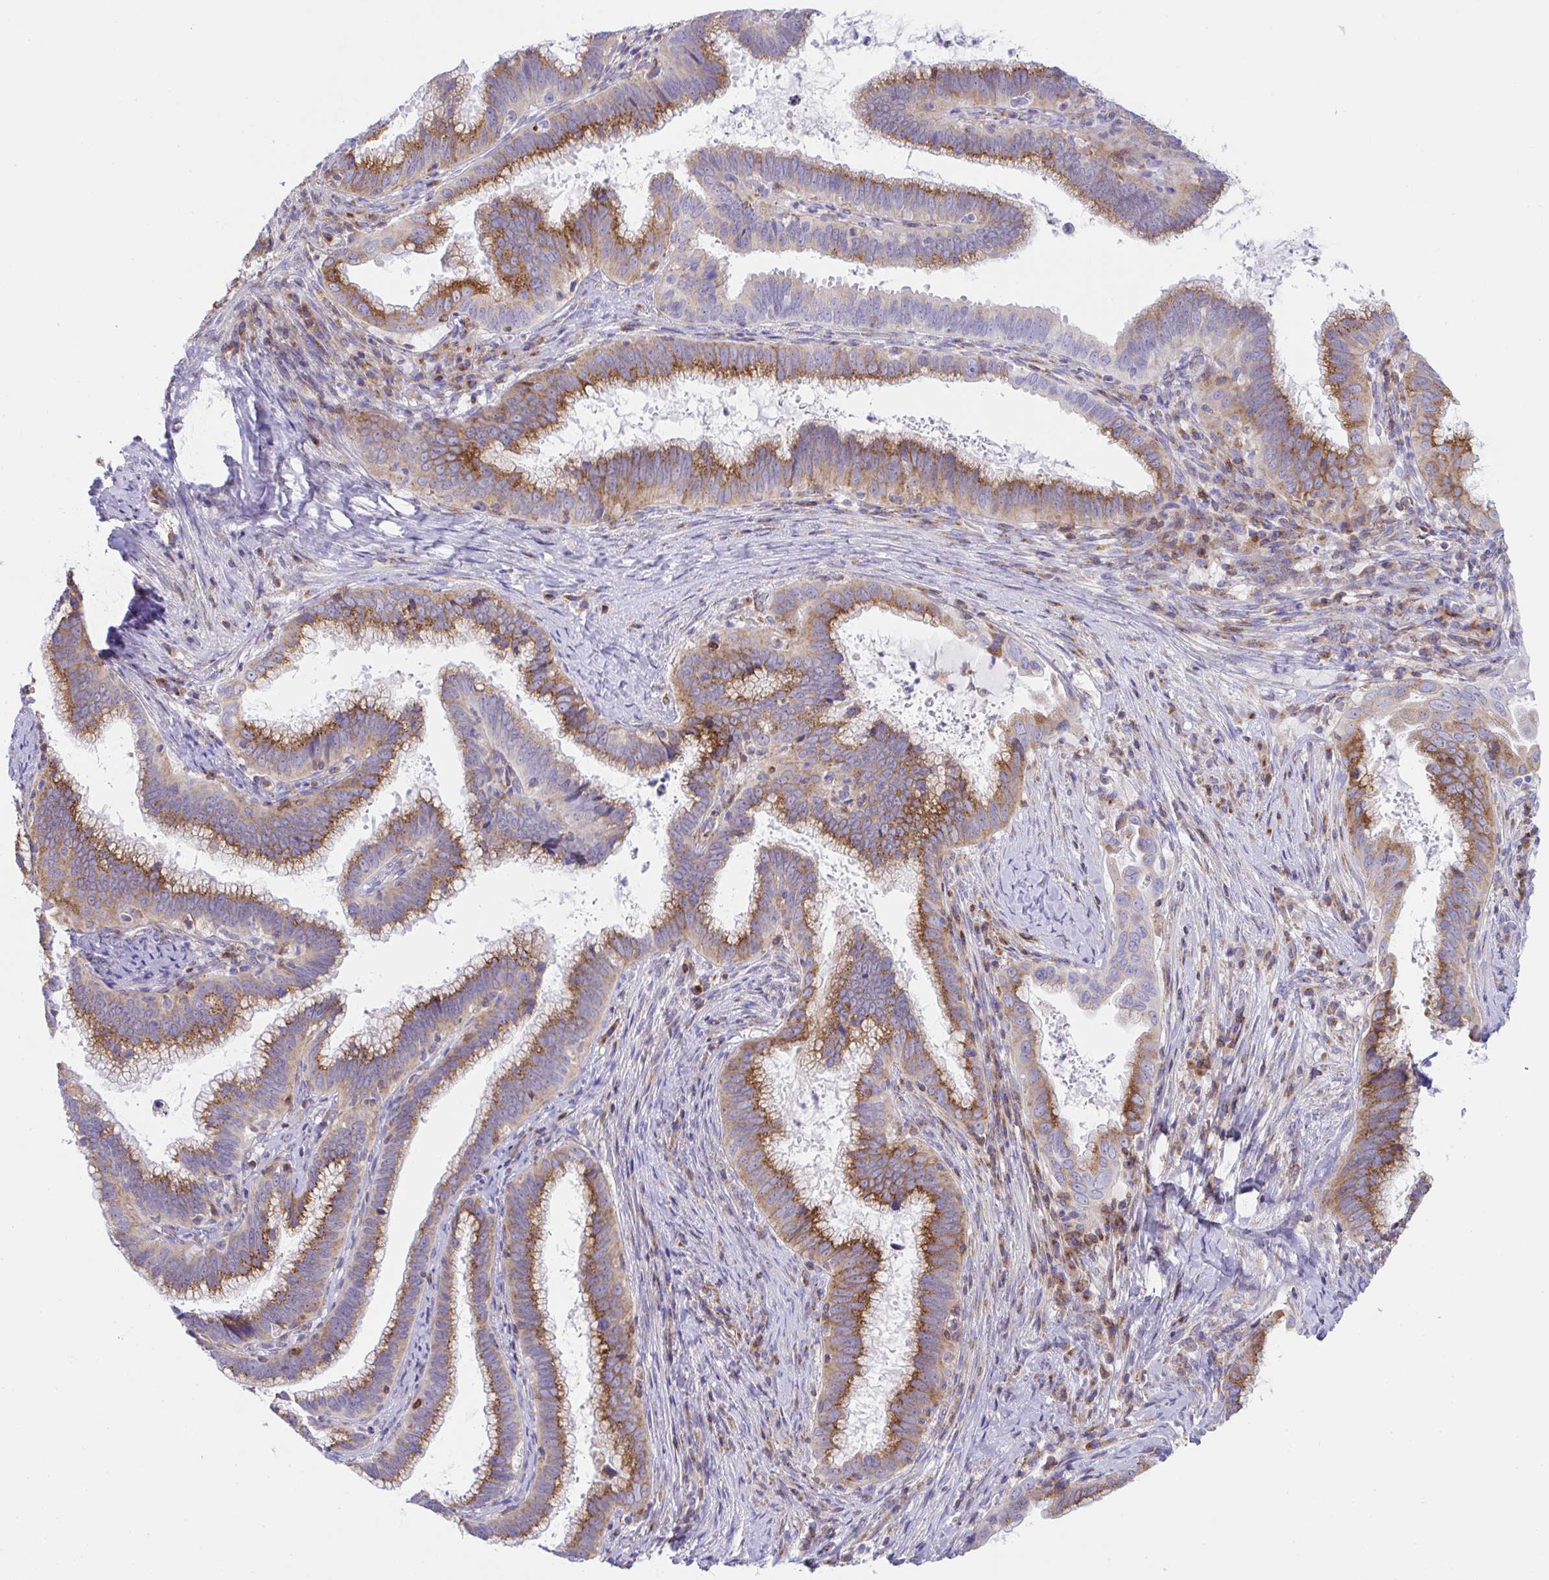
{"staining": {"intensity": "strong", "quantity": ">75%", "location": "cytoplasmic/membranous"}, "tissue": "cervical cancer", "cell_type": "Tumor cells", "image_type": "cancer", "snomed": [{"axis": "morphology", "description": "Adenocarcinoma, NOS"}, {"axis": "topography", "description": "Cervix"}], "caption": "A micrograph of adenocarcinoma (cervical) stained for a protein displays strong cytoplasmic/membranous brown staining in tumor cells.", "gene": "MIA3", "patient": {"sex": "female", "age": 56}}